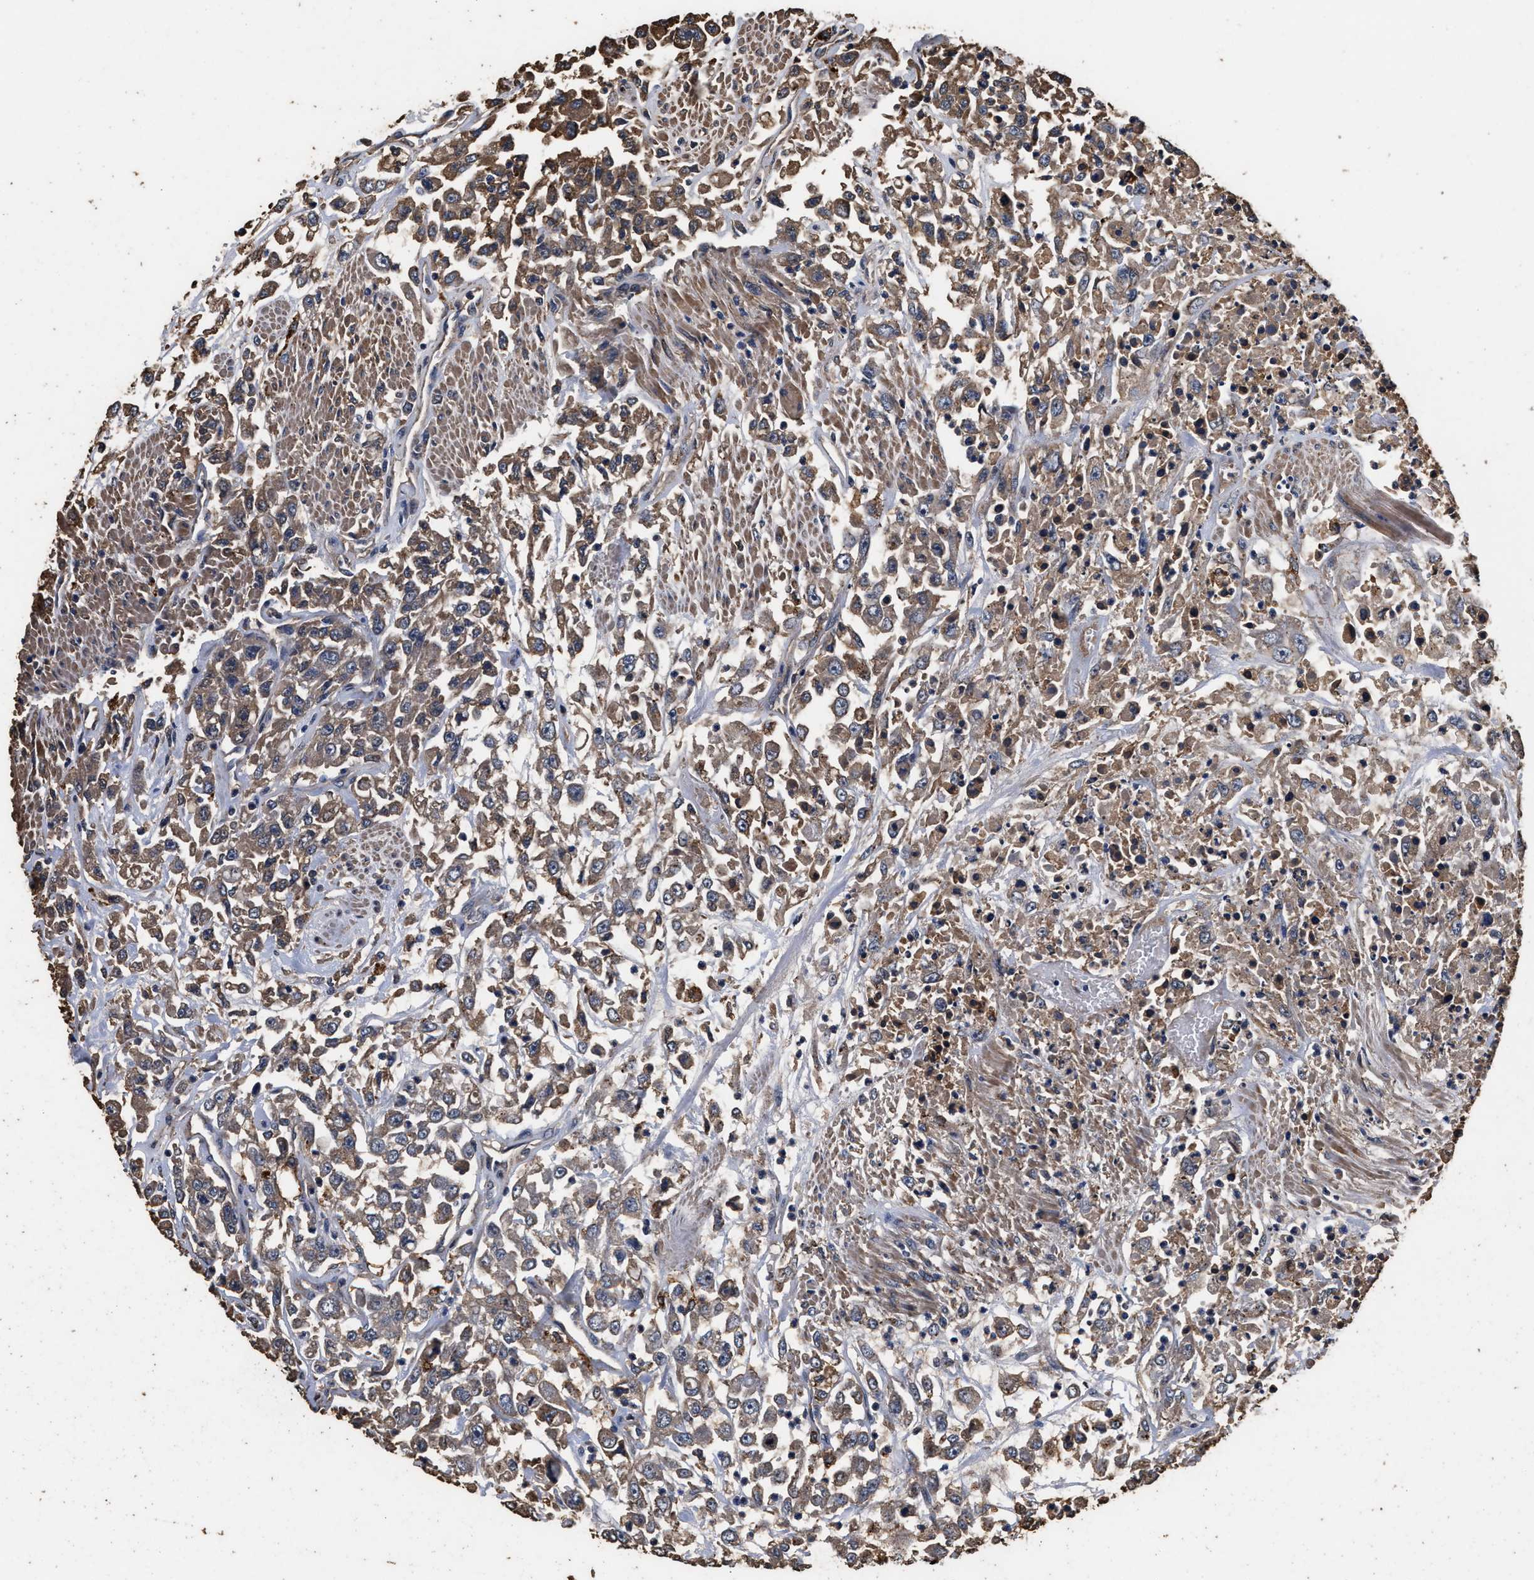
{"staining": {"intensity": "moderate", "quantity": ">75%", "location": "cytoplasmic/membranous"}, "tissue": "urothelial cancer", "cell_type": "Tumor cells", "image_type": "cancer", "snomed": [{"axis": "morphology", "description": "Urothelial carcinoma, High grade"}, {"axis": "topography", "description": "Urinary bladder"}], "caption": "Immunohistochemical staining of human urothelial cancer reveals medium levels of moderate cytoplasmic/membranous protein staining in approximately >75% of tumor cells.", "gene": "KYAT1", "patient": {"sex": "male", "age": 46}}